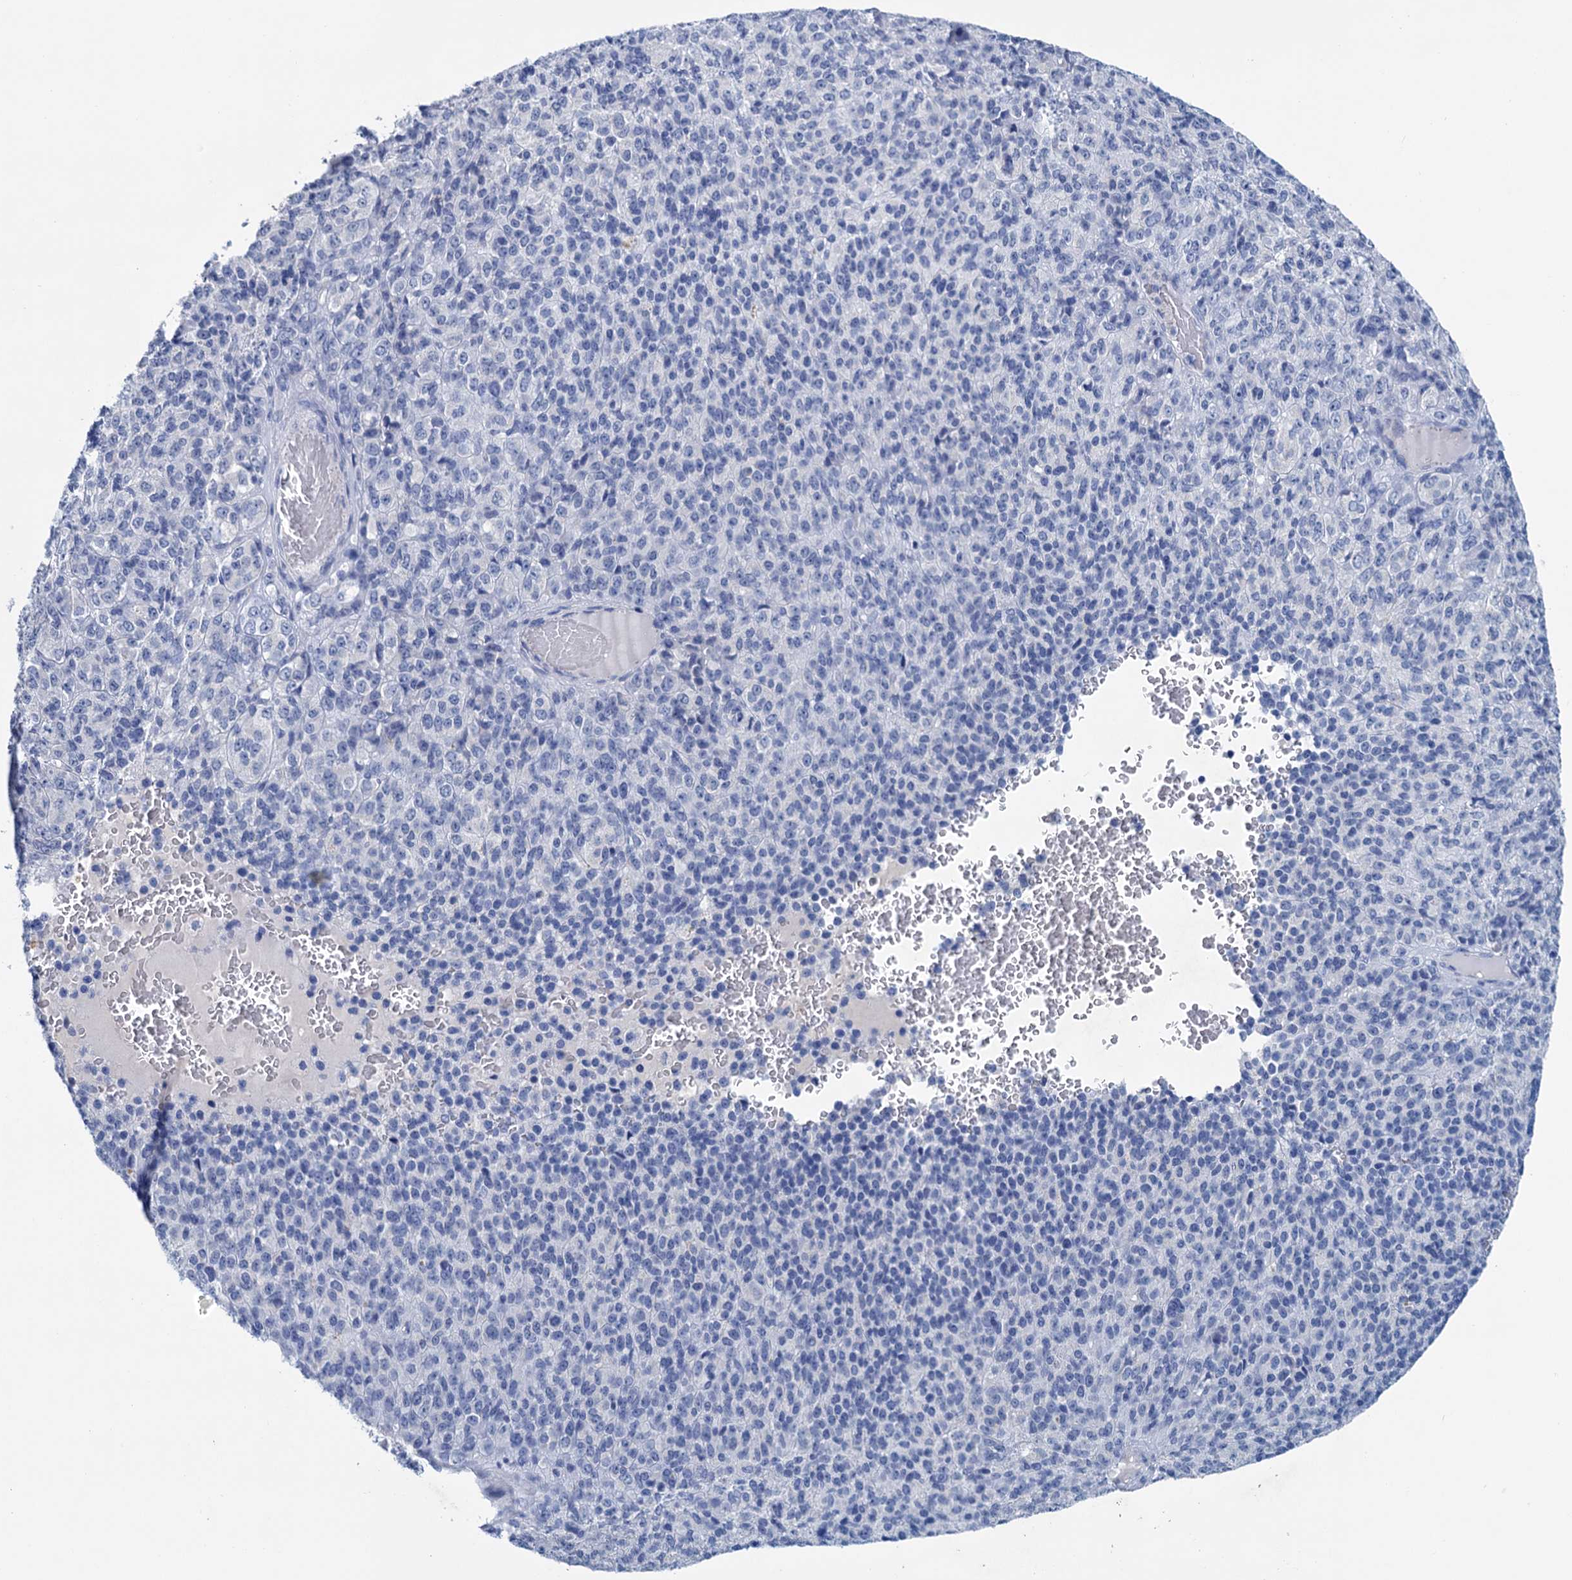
{"staining": {"intensity": "negative", "quantity": "none", "location": "none"}, "tissue": "melanoma", "cell_type": "Tumor cells", "image_type": "cancer", "snomed": [{"axis": "morphology", "description": "Malignant melanoma, Metastatic site"}, {"axis": "topography", "description": "Brain"}], "caption": "The image exhibits no significant staining in tumor cells of melanoma.", "gene": "MYOZ3", "patient": {"sex": "female", "age": 56}}